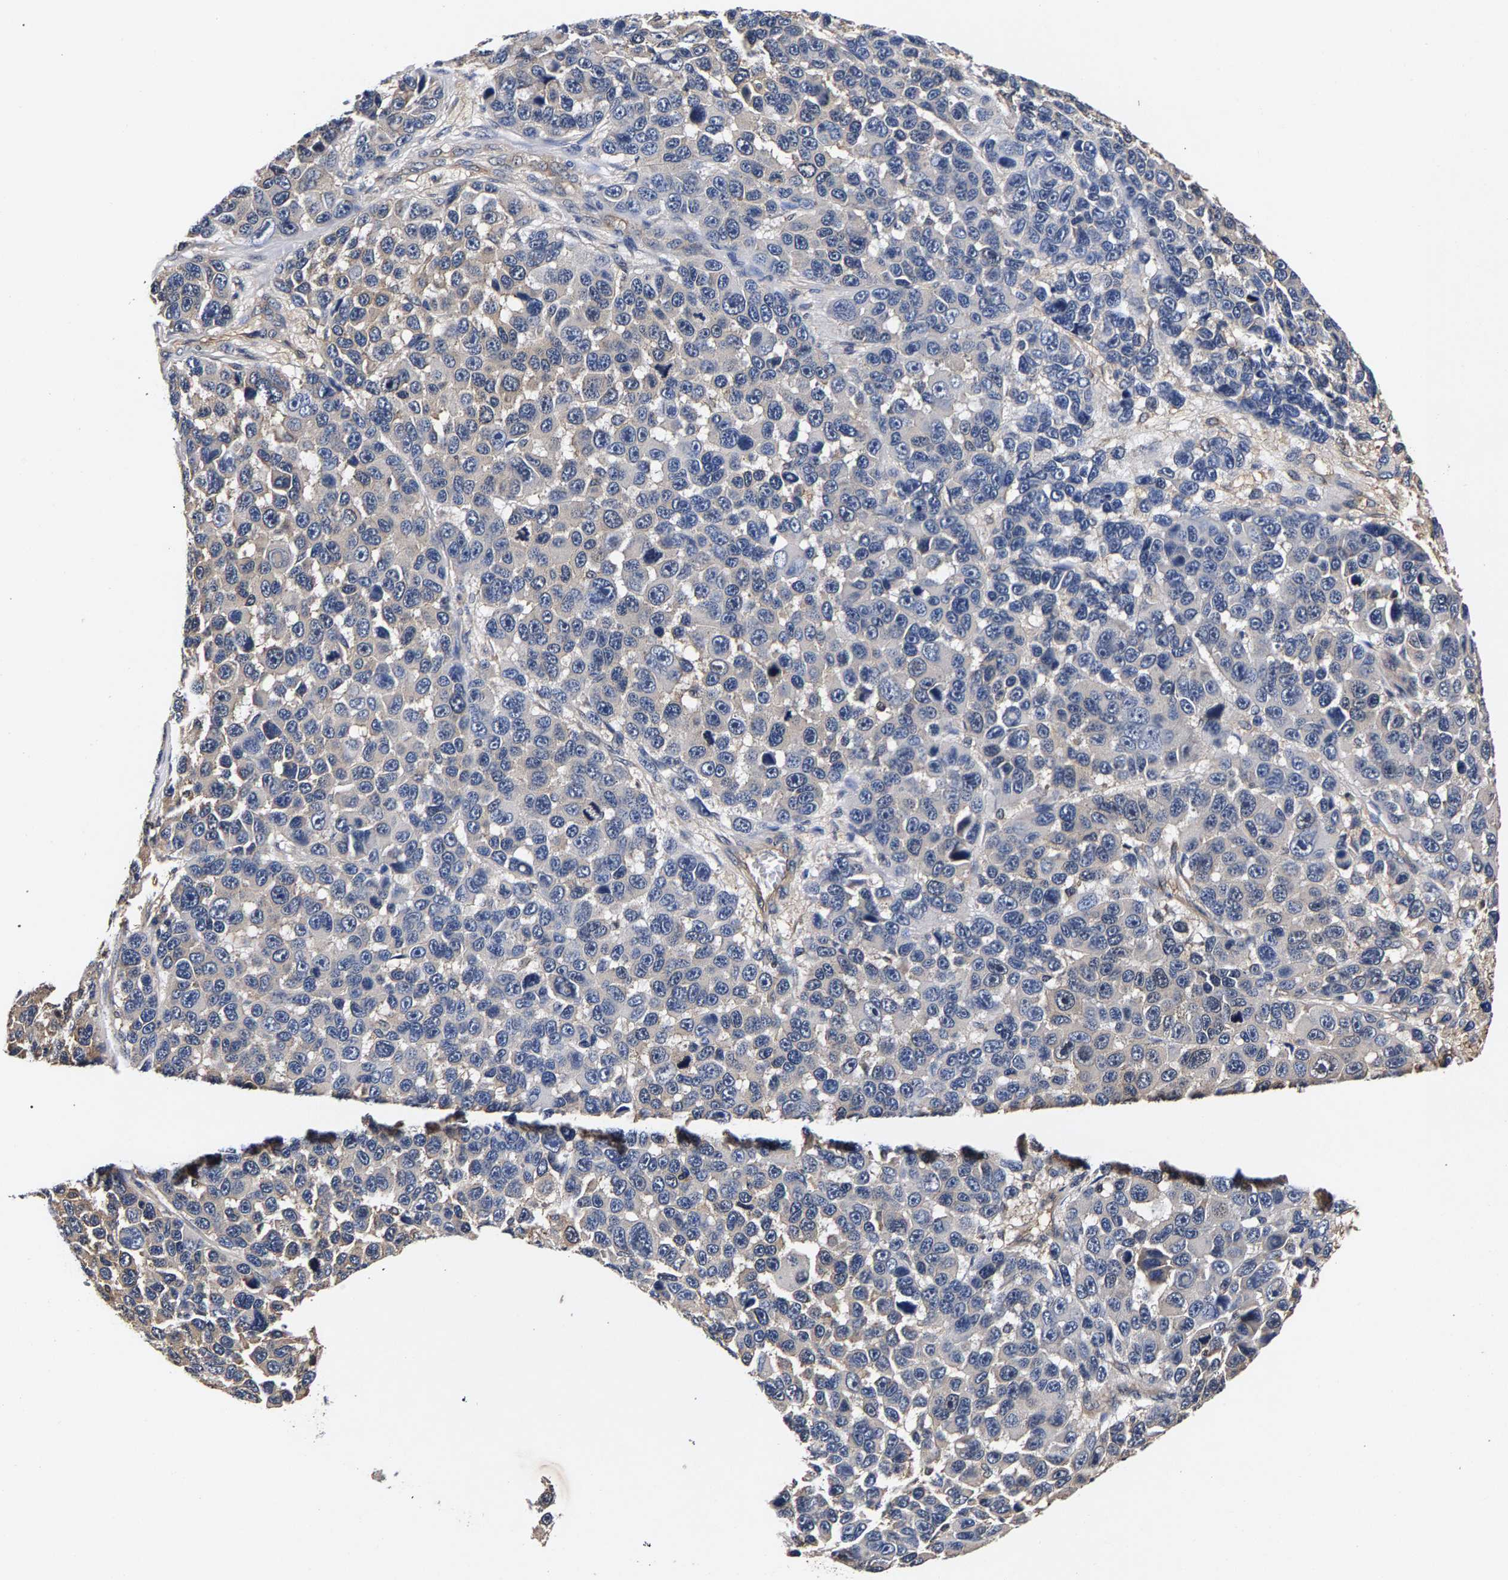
{"staining": {"intensity": "negative", "quantity": "none", "location": "none"}, "tissue": "melanoma", "cell_type": "Tumor cells", "image_type": "cancer", "snomed": [{"axis": "morphology", "description": "Malignant melanoma, NOS"}, {"axis": "topography", "description": "Skin"}], "caption": "The histopathology image demonstrates no staining of tumor cells in malignant melanoma.", "gene": "MARCHF7", "patient": {"sex": "male", "age": 53}}